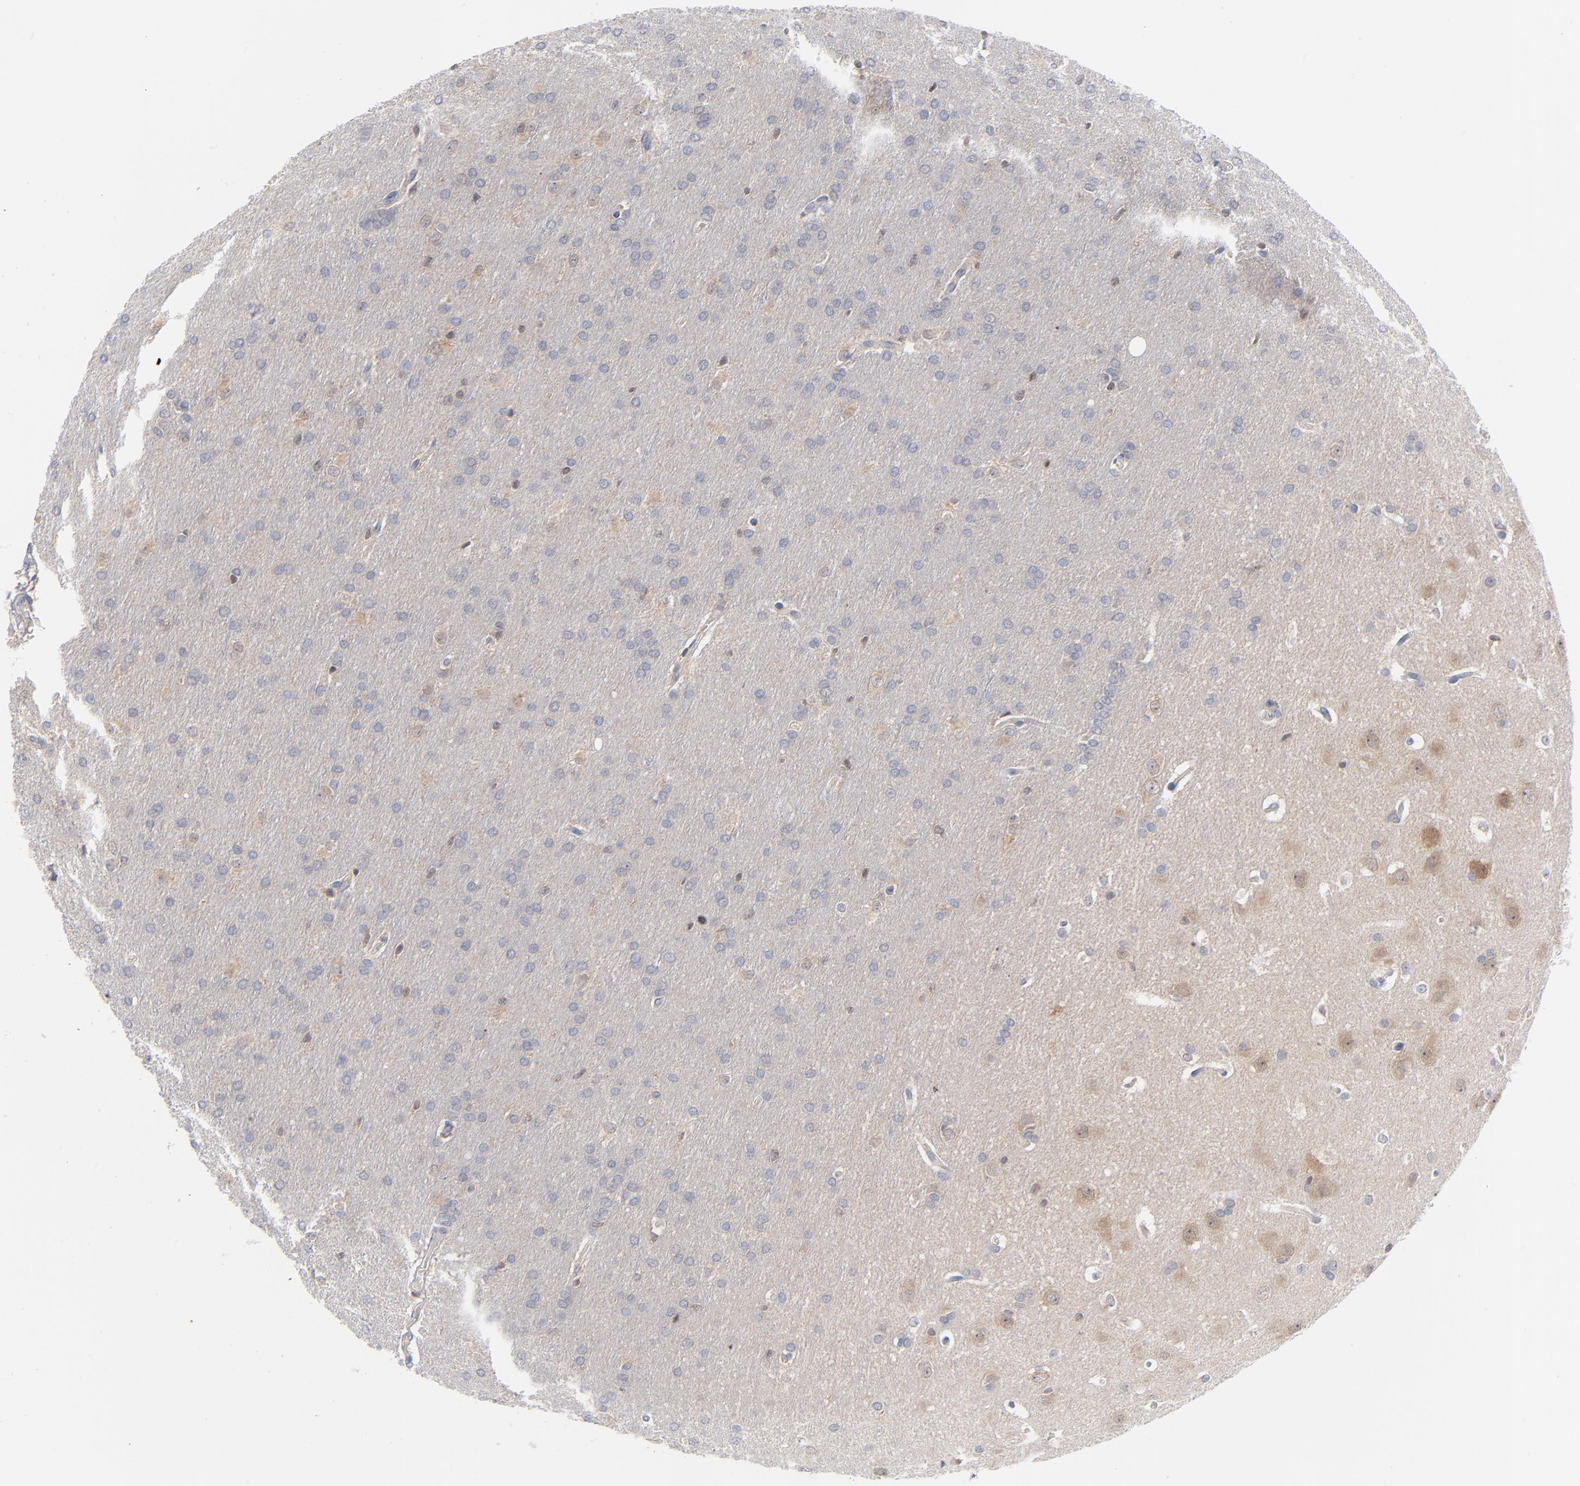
{"staining": {"intensity": "weak", "quantity": "<25%", "location": "cytoplasmic/membranous"}, "tissue": "glioma", "cell_type": "Tumor cells", "image_type": "cancer", "snomed": [{"axis": "morphology", "description": "Glioma, malignant, Low grade"}, {"axis": "topography", "description": "Brain"}], "caption": "This is an immunohistochemistry (IHC) image of glioma. There is no expression in tumor cells.", "gene": "CAB39L", "patient": {"sex": "female", "age": 32}}